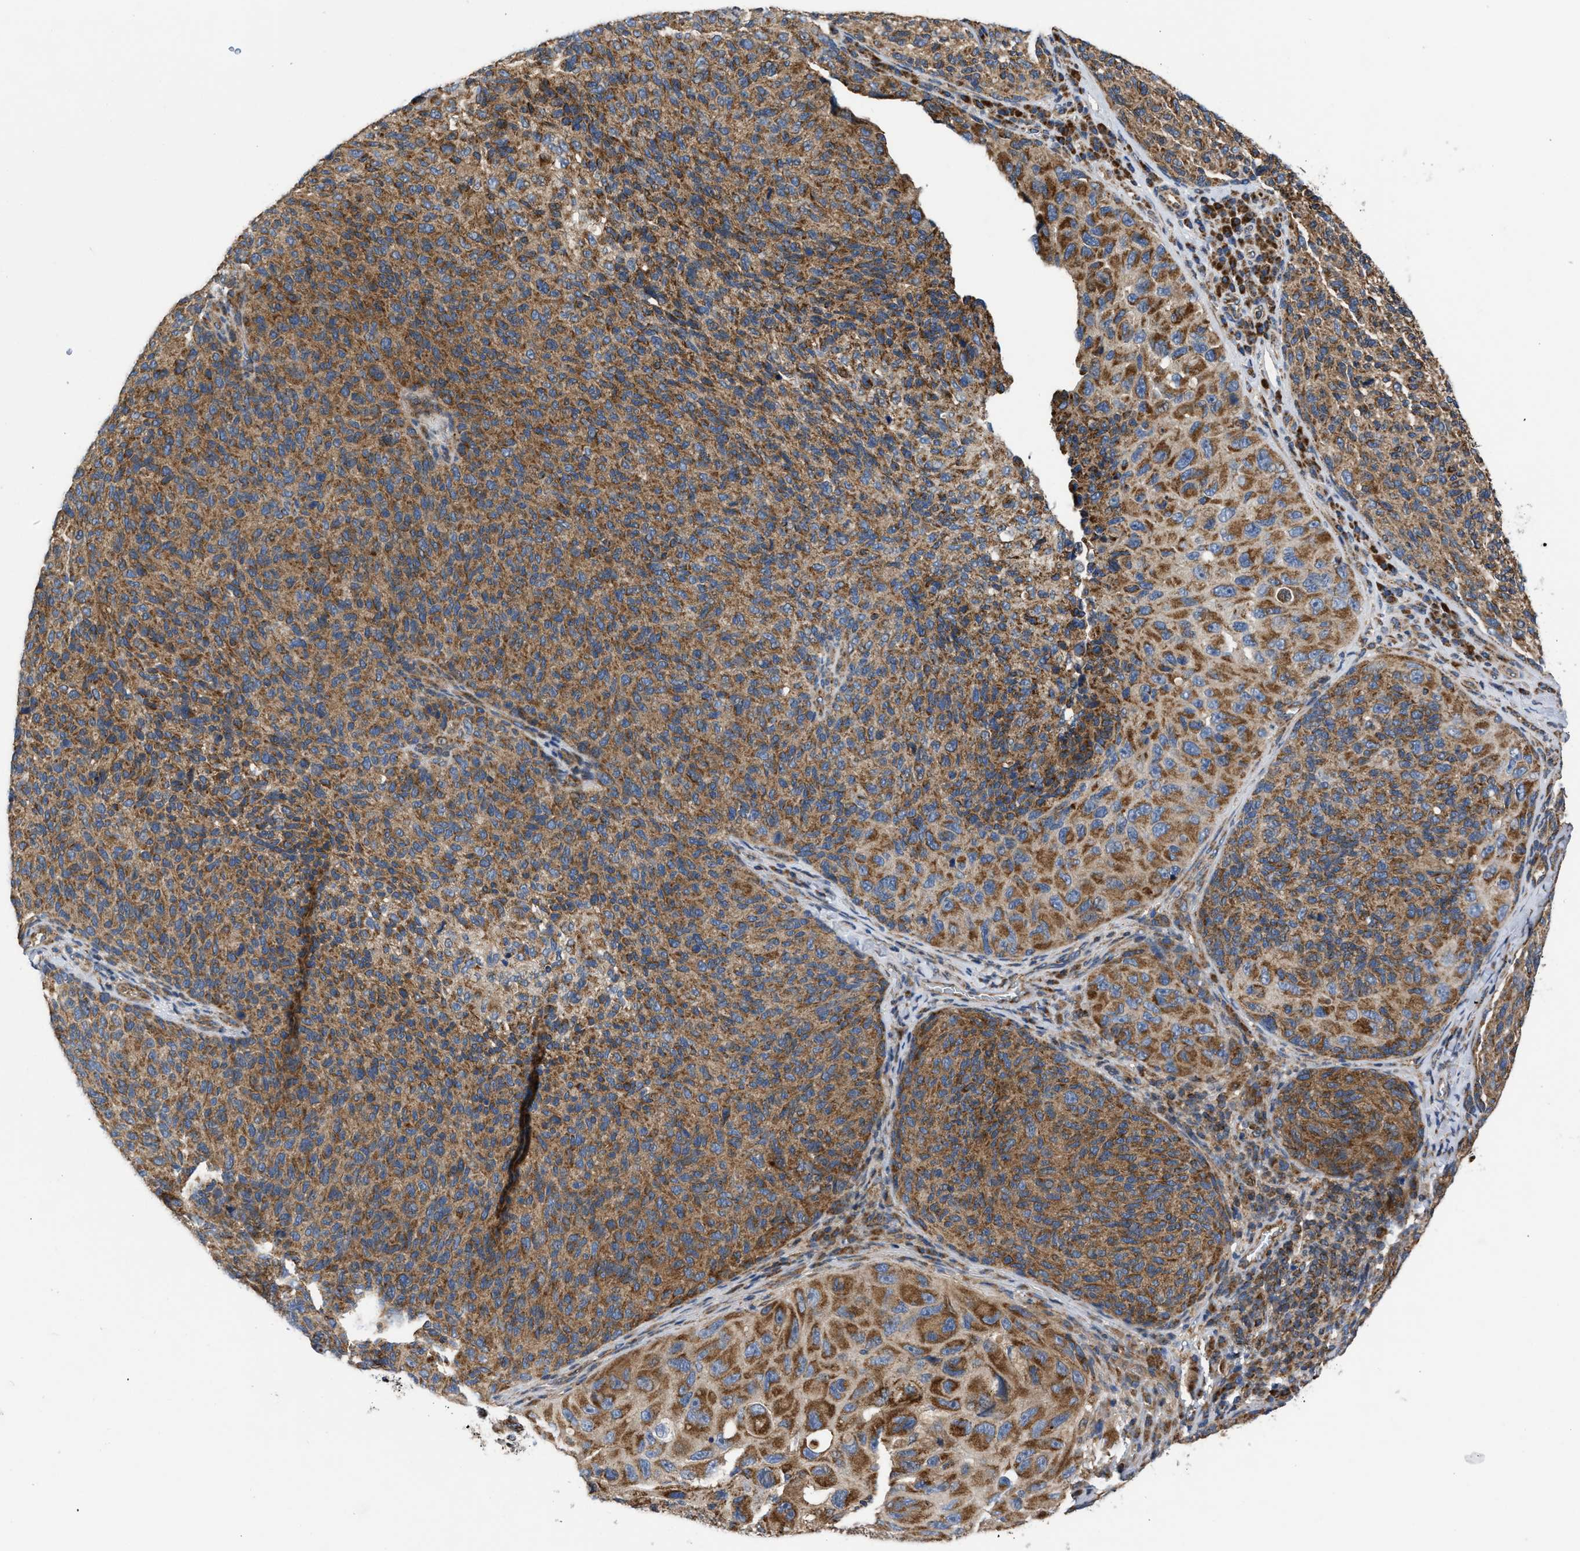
{"staining": {"intensity": "moderate", "quantity": ">75%", "location": "cytoplasmic/membranous"}, "tissue": "melanoma", "cell_type": "Tumor cells", "image_type": "cancer", "snomed": [{"axis": "morphology", "description": "Malignant melanoma, NOS"}, {"axis": "topography", "description": "Skin"}], "caption": "A brown stain labels moderate cytoplasmic/membranous staining of a protein in human malignant melanoma tumor cells.", "gene": "OPTN", "patient": {"sex": "female", "age": 73}}